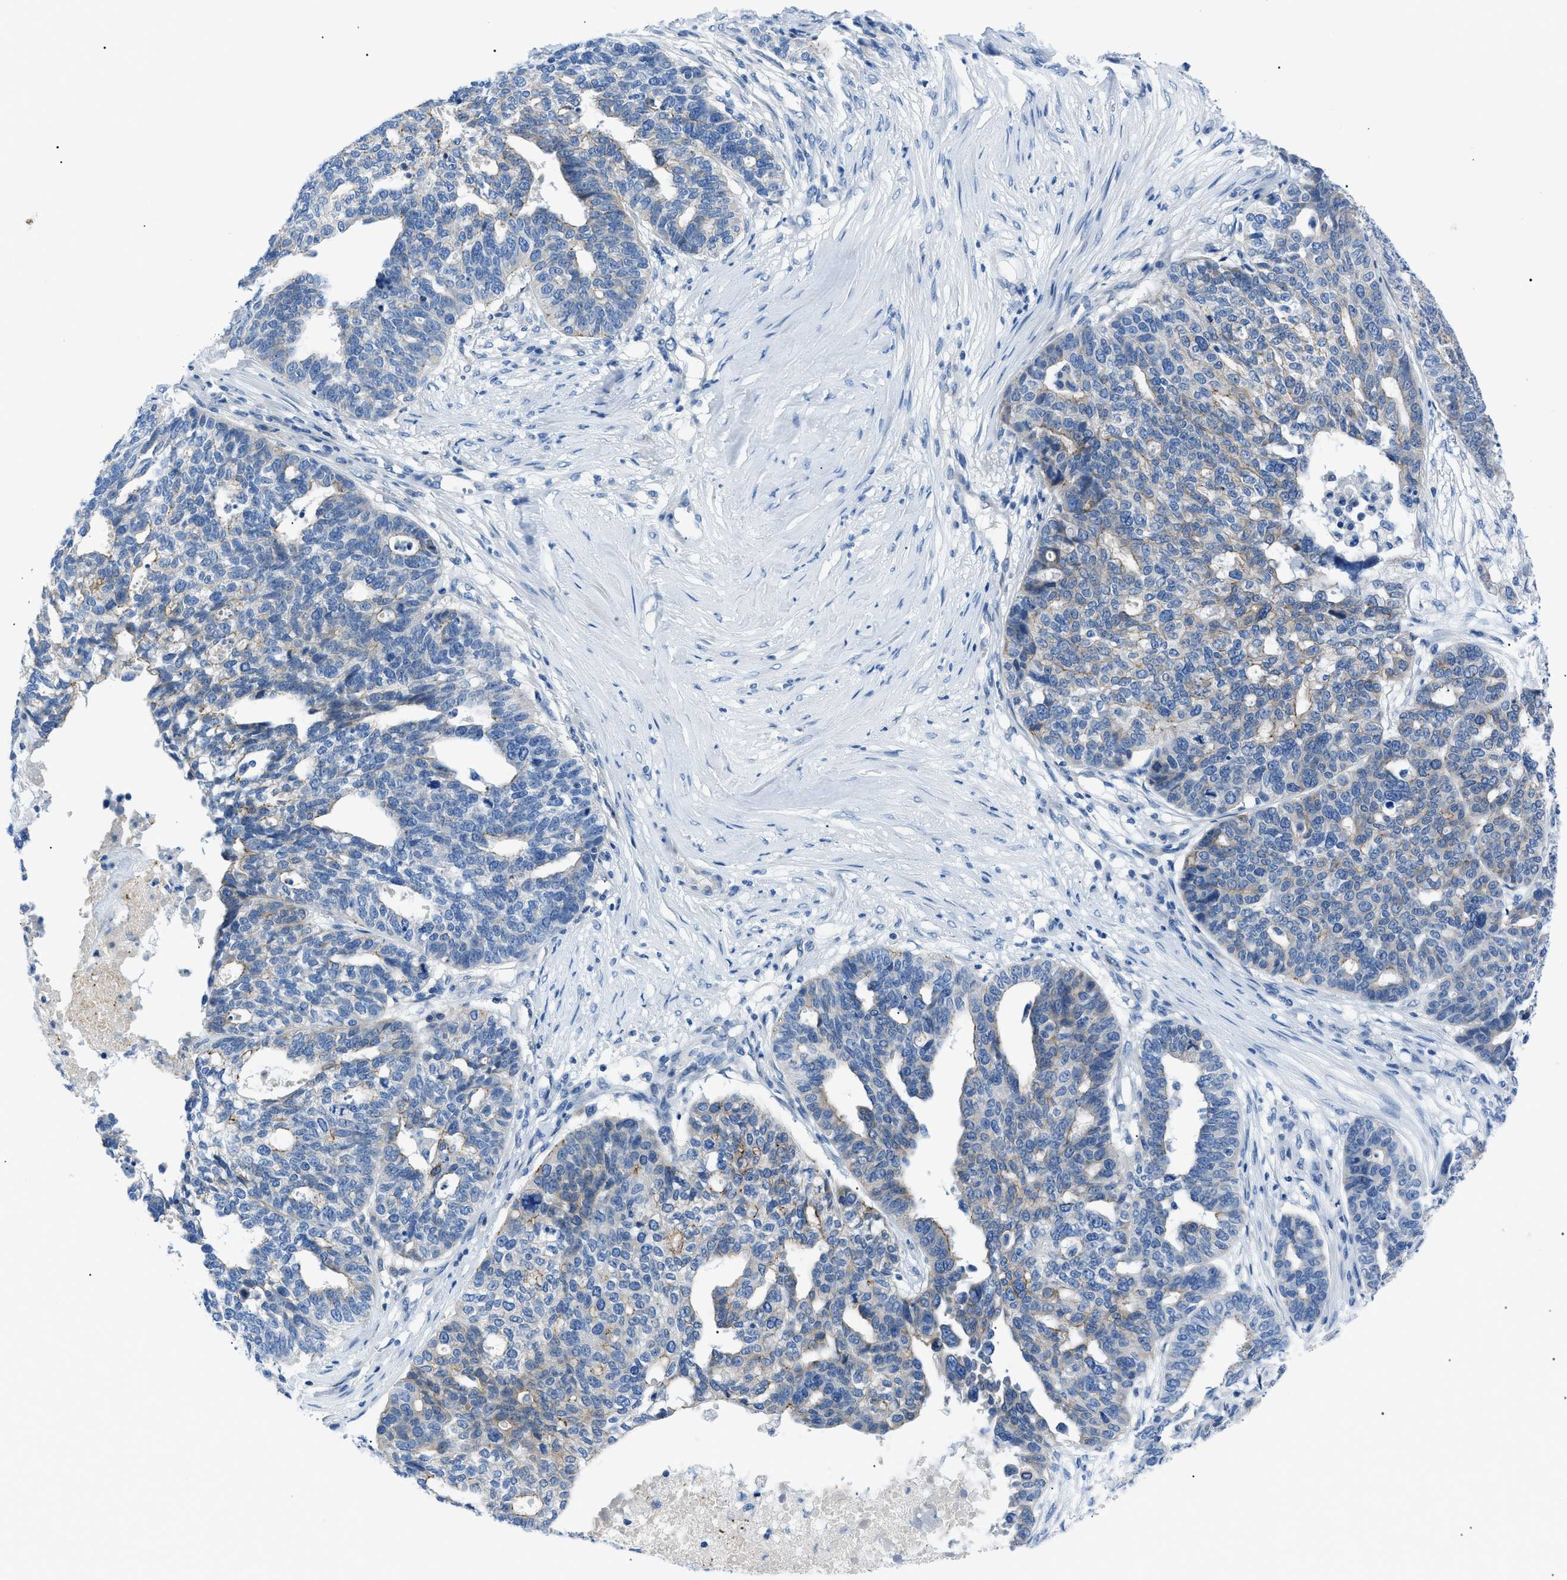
{"staining": {"intensity": "negative", "quantity": "none", "location": "none"}, "tissue": "ovarian cancer", "cell_type": "Tumor cells", "image_type": "cancer", "snomed": [{"axis": "morphology", "description": "Cystadenocarcinoma, serous, NOS"}, {"axis": "topography", "description": "Ovary"}], "caption": "This micrograph is of serous cystadenocarcinoma (ovarian) stained with IHC to label a protein in brown with the nuclei are counter-stained blue. There is no staining in tumor cells.", "gene": "ZDHHC24", "patient": {"sex": "female", "age": 59}}